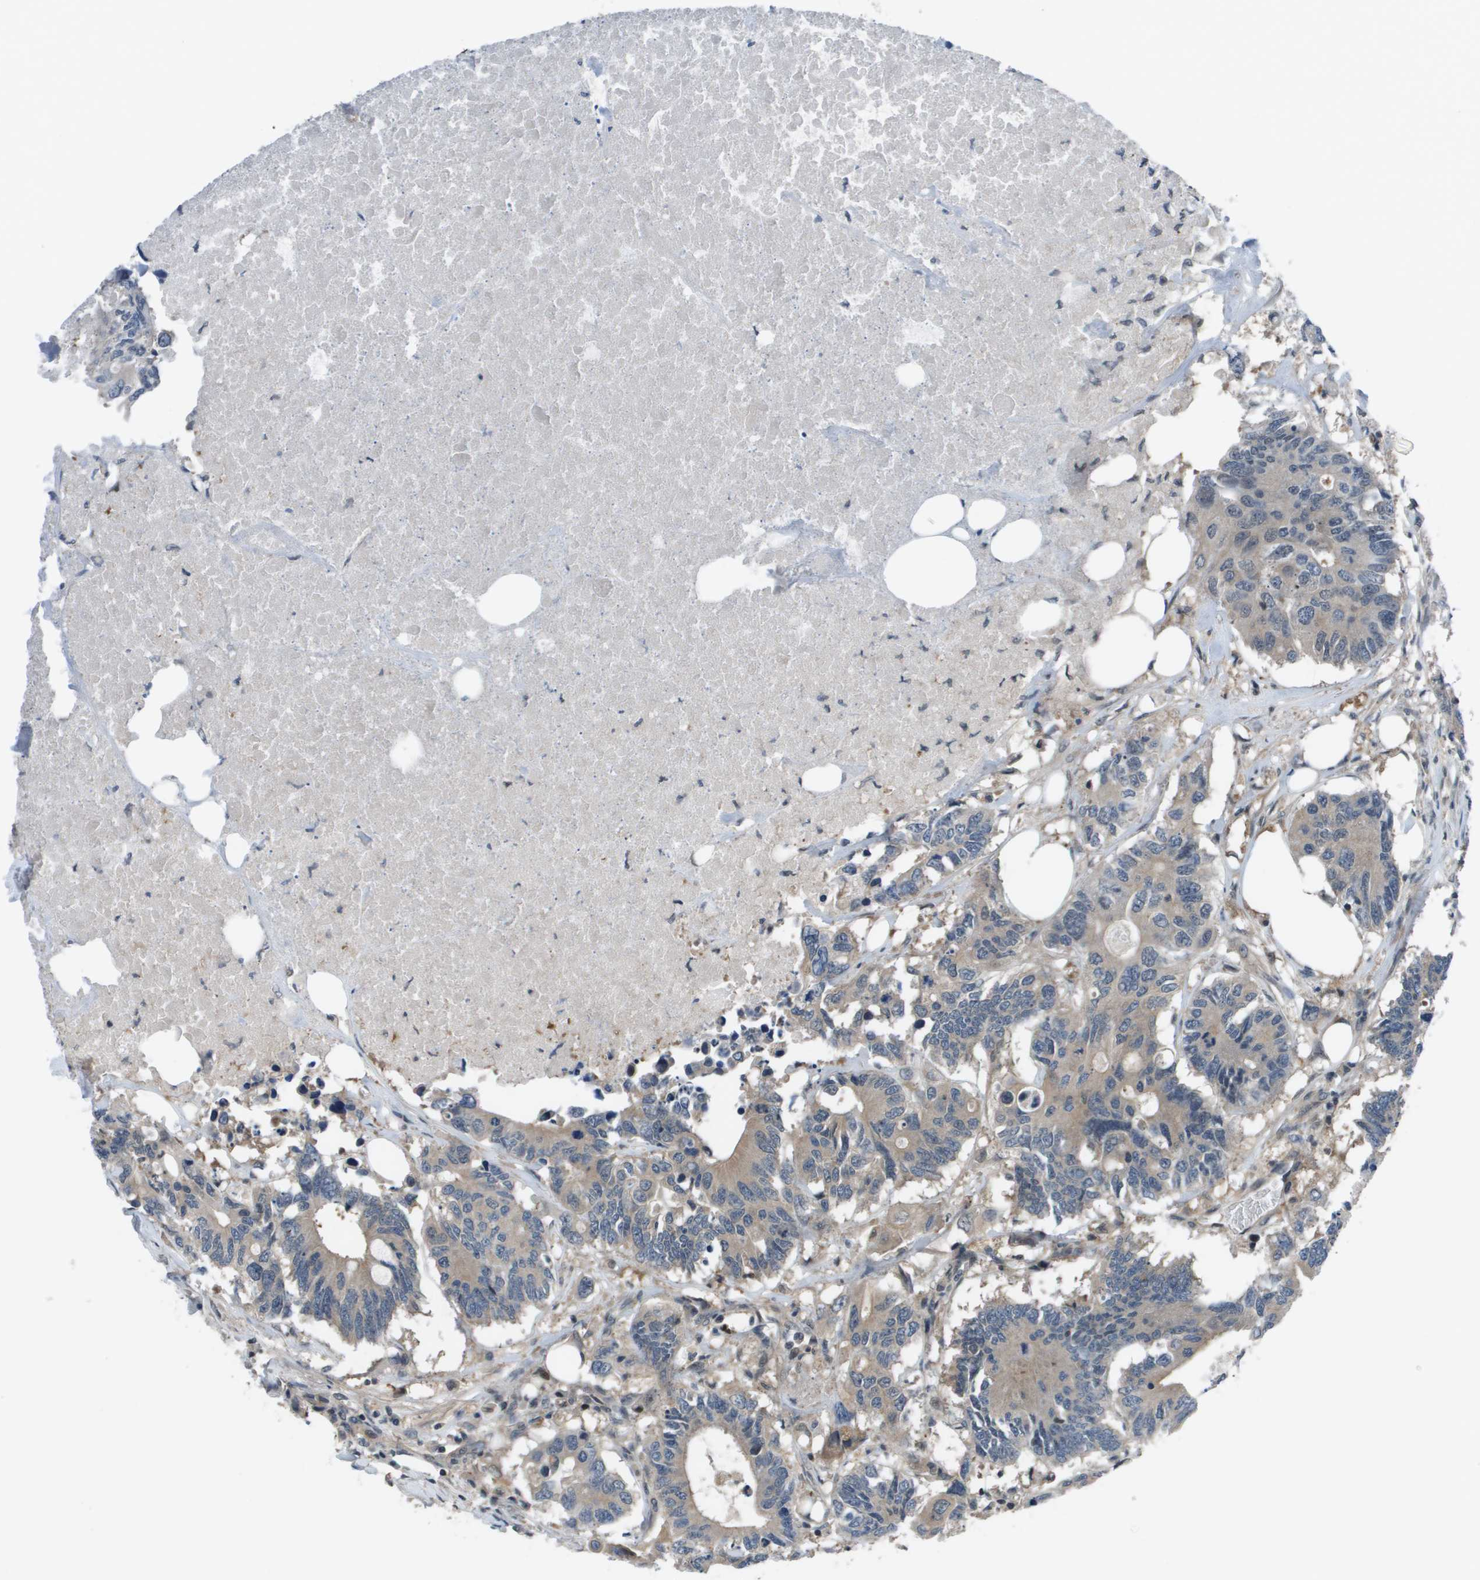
{"staining": {"intensity": "weak", "quantity": "25%-75%", "location": "cytoplasmic/membranous"}, "tissue": "colorectal cancer", "cell_type": "Tumor cells", "image_type": "cancer", "snomed": [{"axis": "morphology", "description": "Adenocarcinoma, NOS"}, {"axis": "topography", "description": "Colon"}], "caption": "A photomicrograph of human colorectal cancer stained for a protein shows weak cytoplasmic/membranous brown staining in tumor cells.", "gene": "ENPP5", "patient": {"sex": "male", "age": 71}}